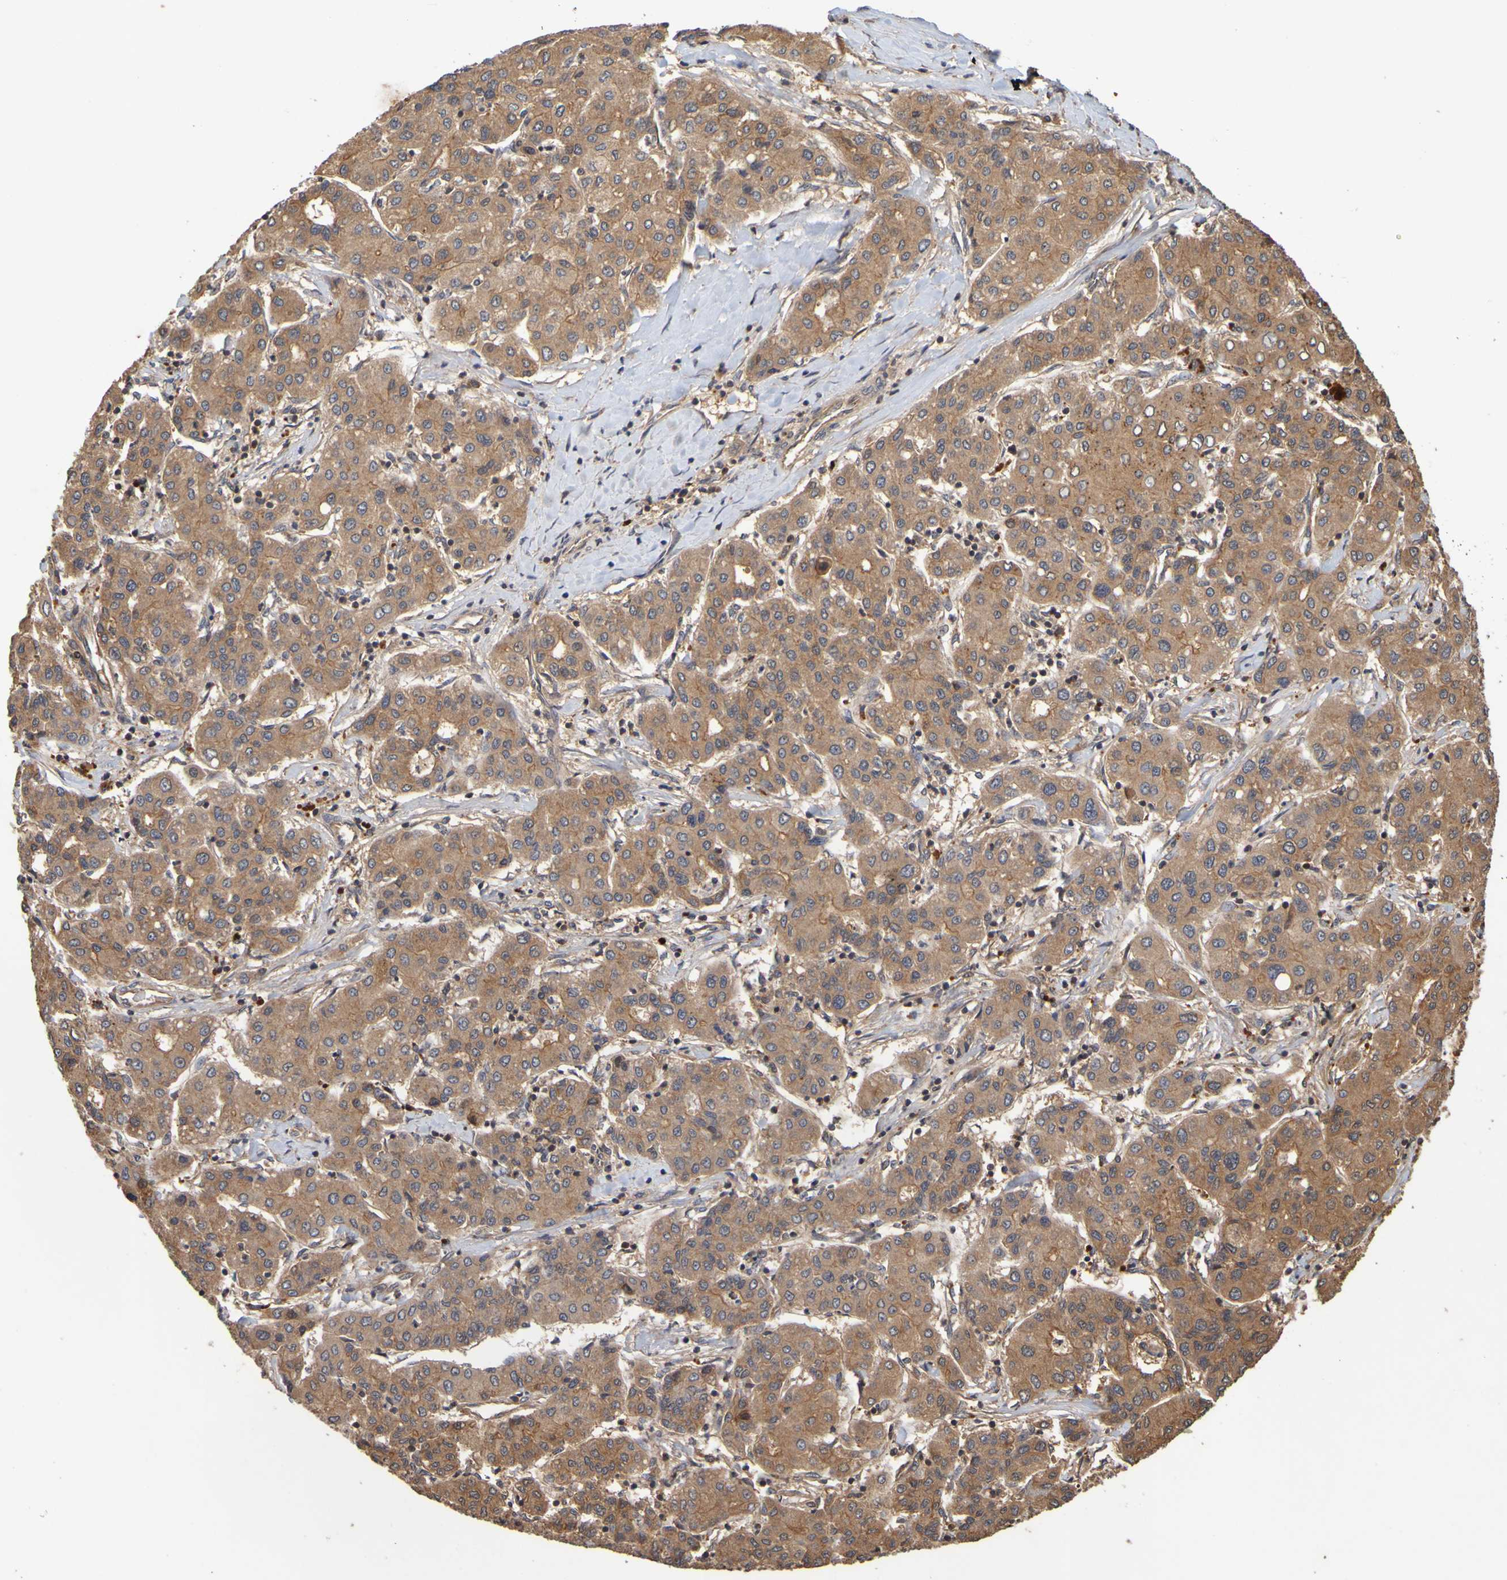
{"staining": {"intensity": "moderate", "quantity": ">75%", "location": "cytoplasmic/membranous"}, "tissue": "liver cancer", "cell_type": "Tumor cells", "image_type": "cancer", "snomed": [{"axis": "morphology", "description": "Carcinoma, Hepatocellular, NOS"}, {"axis": "topography", "description": "Liver"}], "caption": "Hepatocellular carcinoma (liver) tissue shows moderate cytoplasmic/membranous positivity in about >75% of tumor cells (IHC, brightfield microscopy, high magnification).", "gene": "OCRL", "patient": {"sex": "male", "age": 65}}